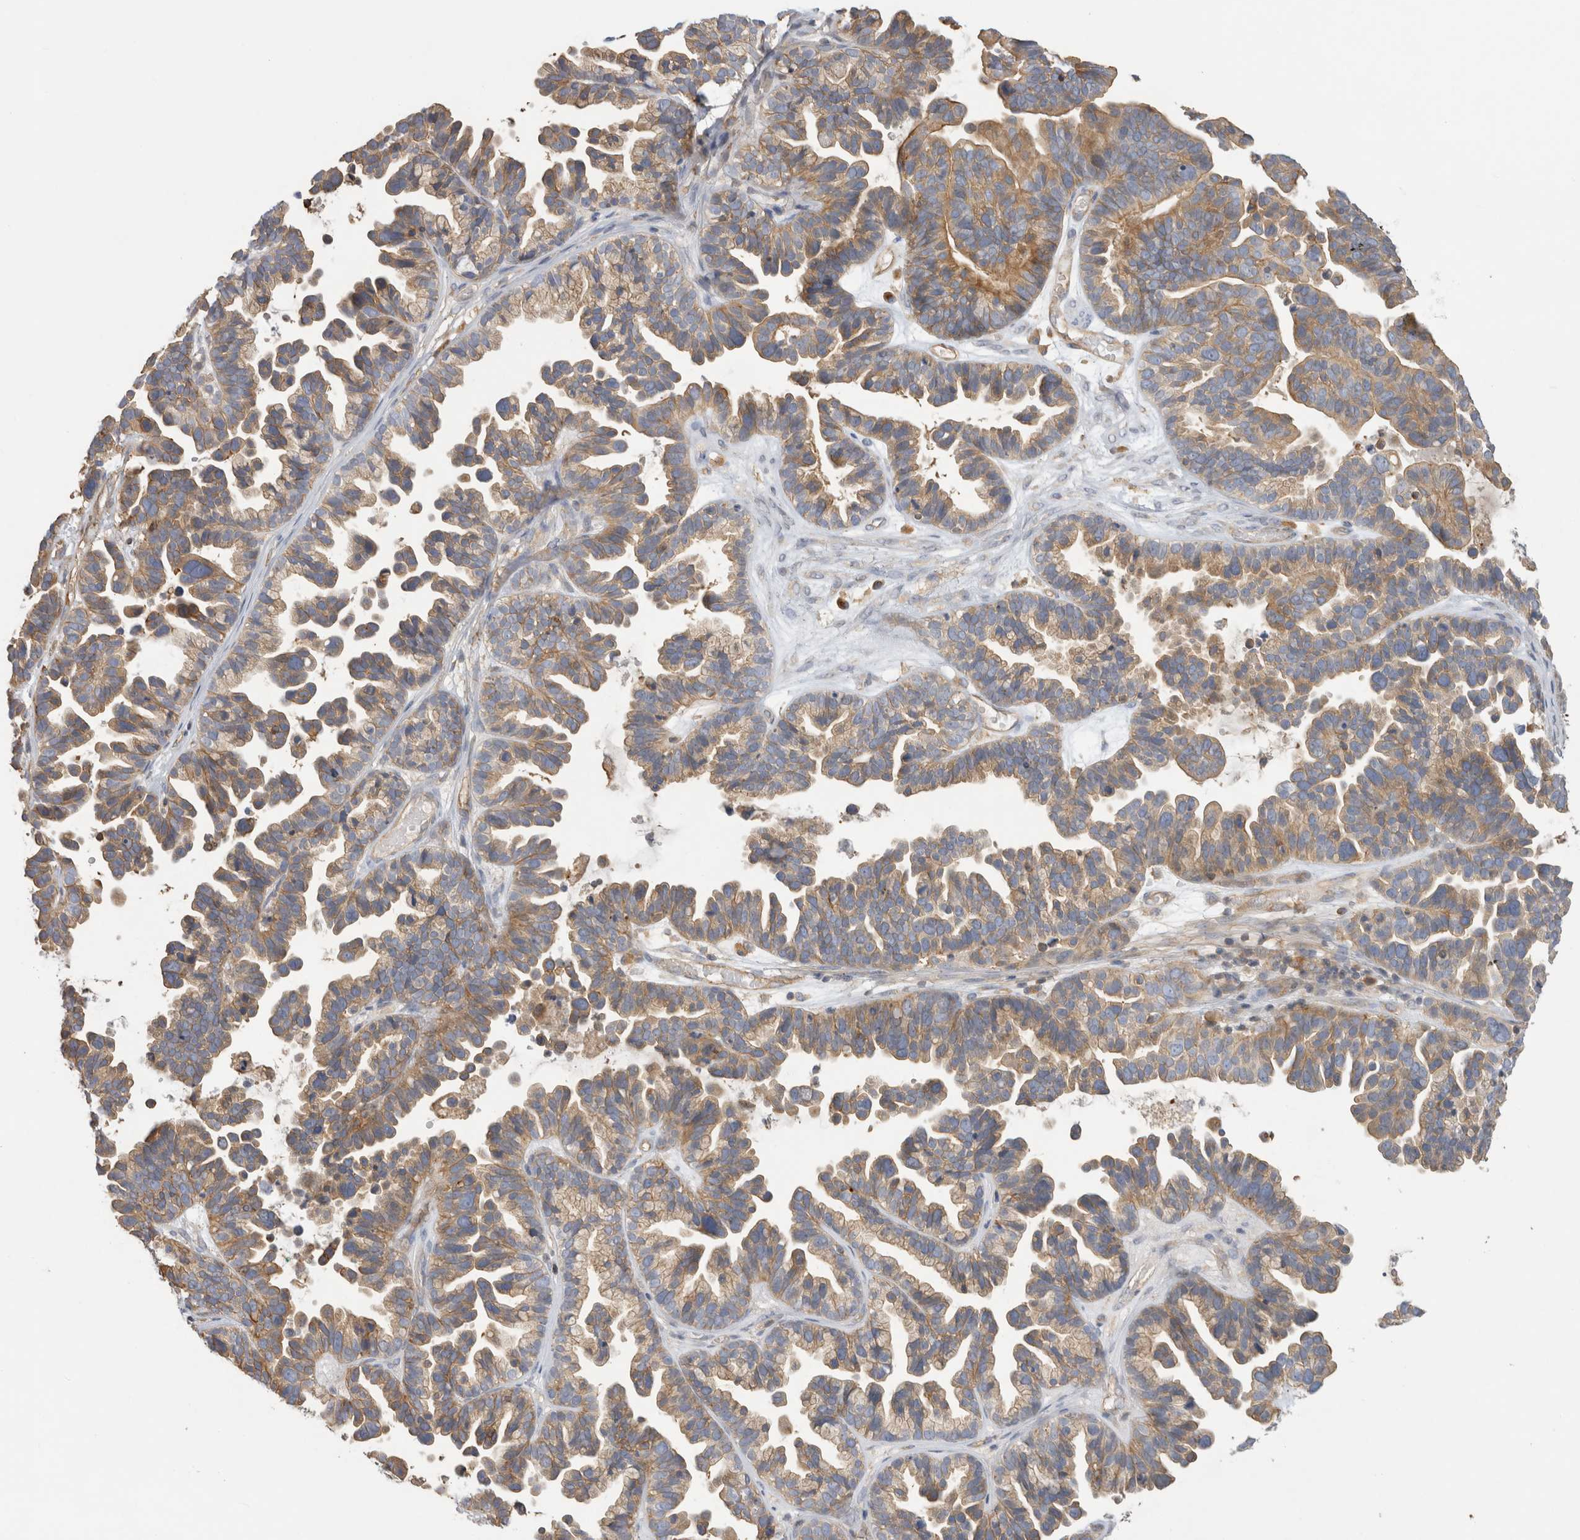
{"staining": {"intensity": "weak", "quantity": ">75%", "location": "cytoplasmic/membranous"}, "tissue": "ovarian cancer", "cell_type": "Tumor cells", "image_type": "cancer", "snomed": [{"axis": "morphology", "description": "Cystadenocarcinoma, serous, NOS"}, {"axis": "topography", "description": "Ovary"}], "caption": "Weak cytoplasmic/membranous expression is appreciated in about >75% of tumor cells in serous cystadenocarcinoma (ovarian). (DAB IHC with brightfield microscopy, high magnification).", "gene": "CHMP6", "patient": {"sex": "female", "age": 56}}